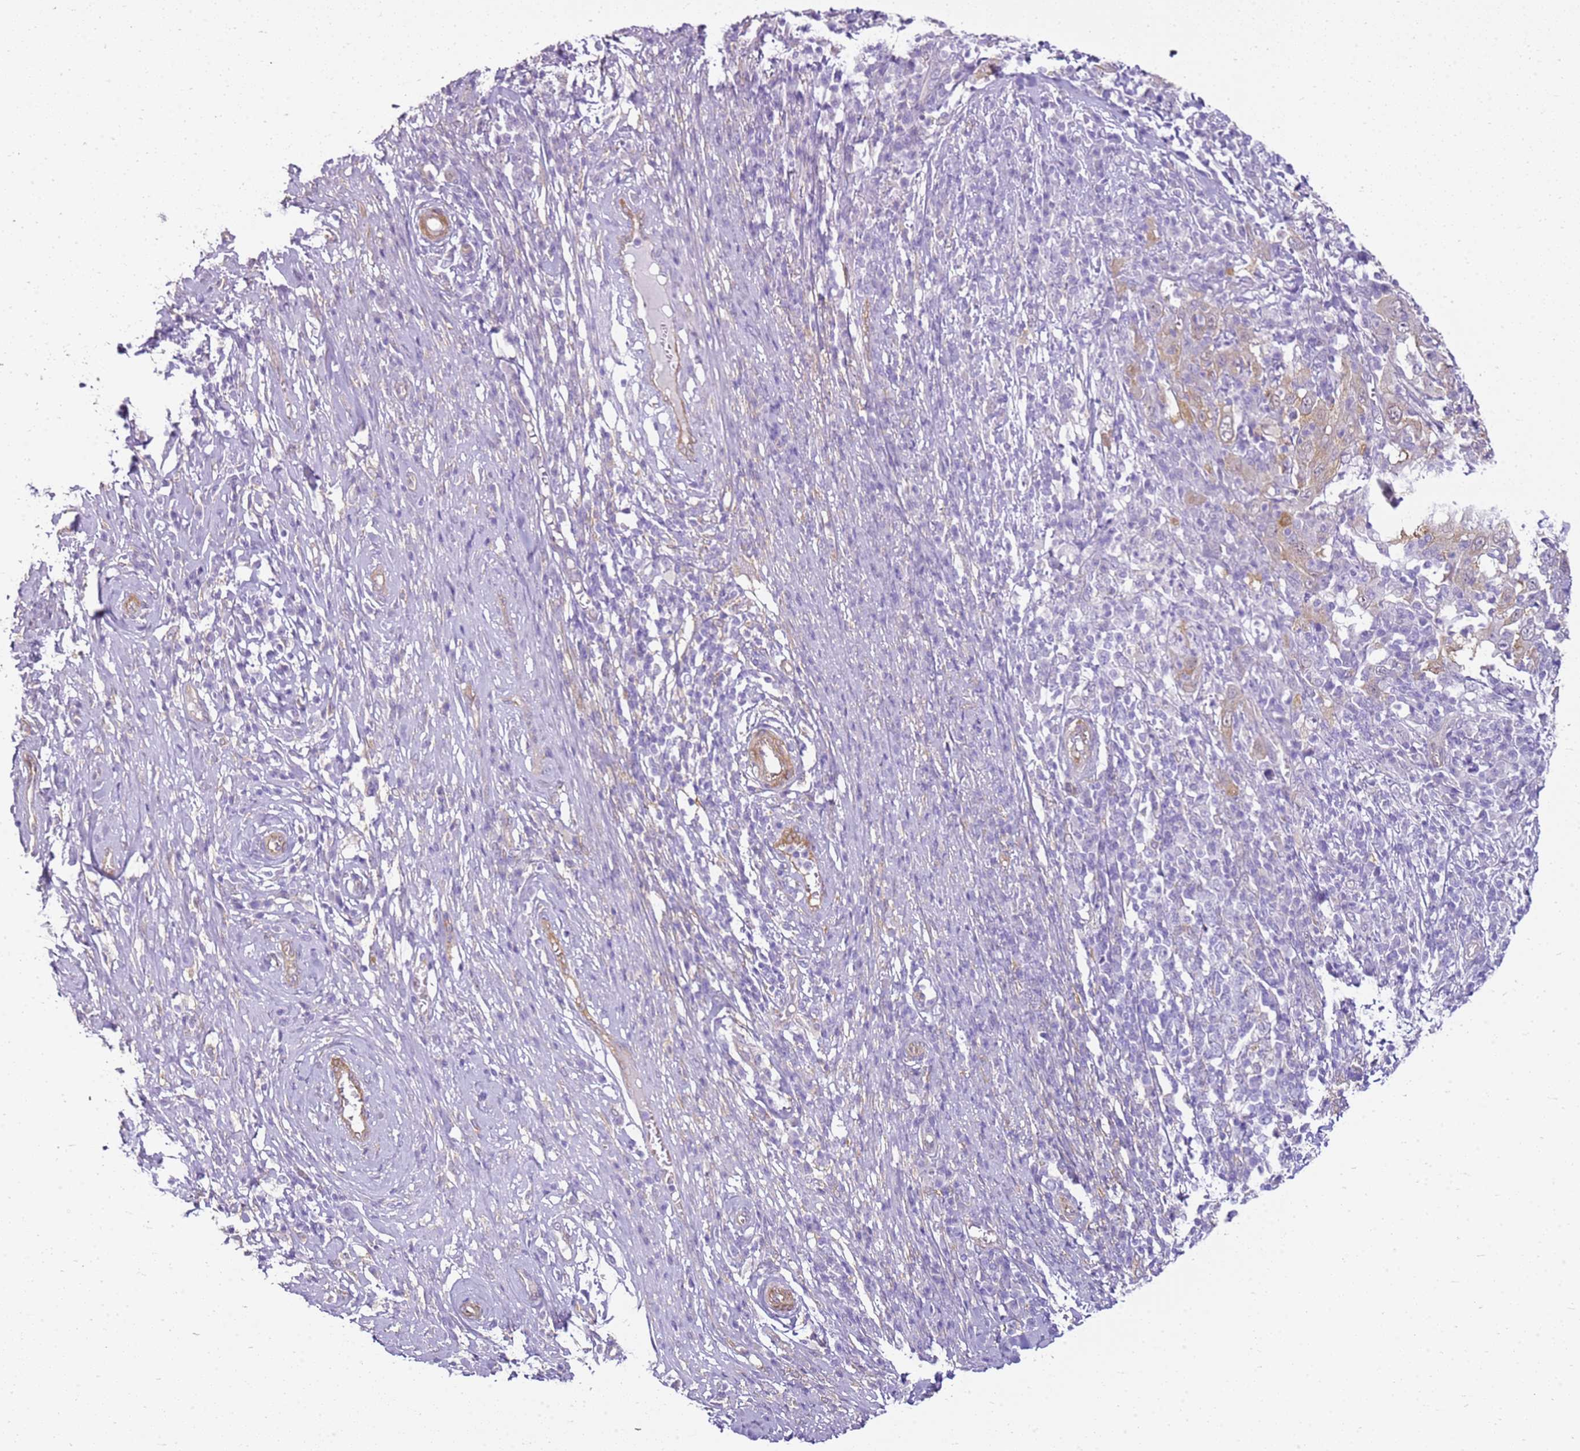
{"staining": {"intensity": "negative", "quantity": "none", "location": "none"}, "tissue": "cervical cancer", "cell_type": "Tumor cells", "image_type": "cancer", "snomed": [{"axis": "morphology", "description": "Squamous cell carcinoma, NOS"}, {"axis": "topography", "description": "Cervix"}], "caption": "An immunohistochemistry (IHC) micrograph of cervical cancer (squamous cell carcinoma) is shown. There is no staining in tumor cells of cervical cancer (squamous cell carcinoma).", "gene": "HSPB1", "patient": {"sex": "female", "age": 46}}